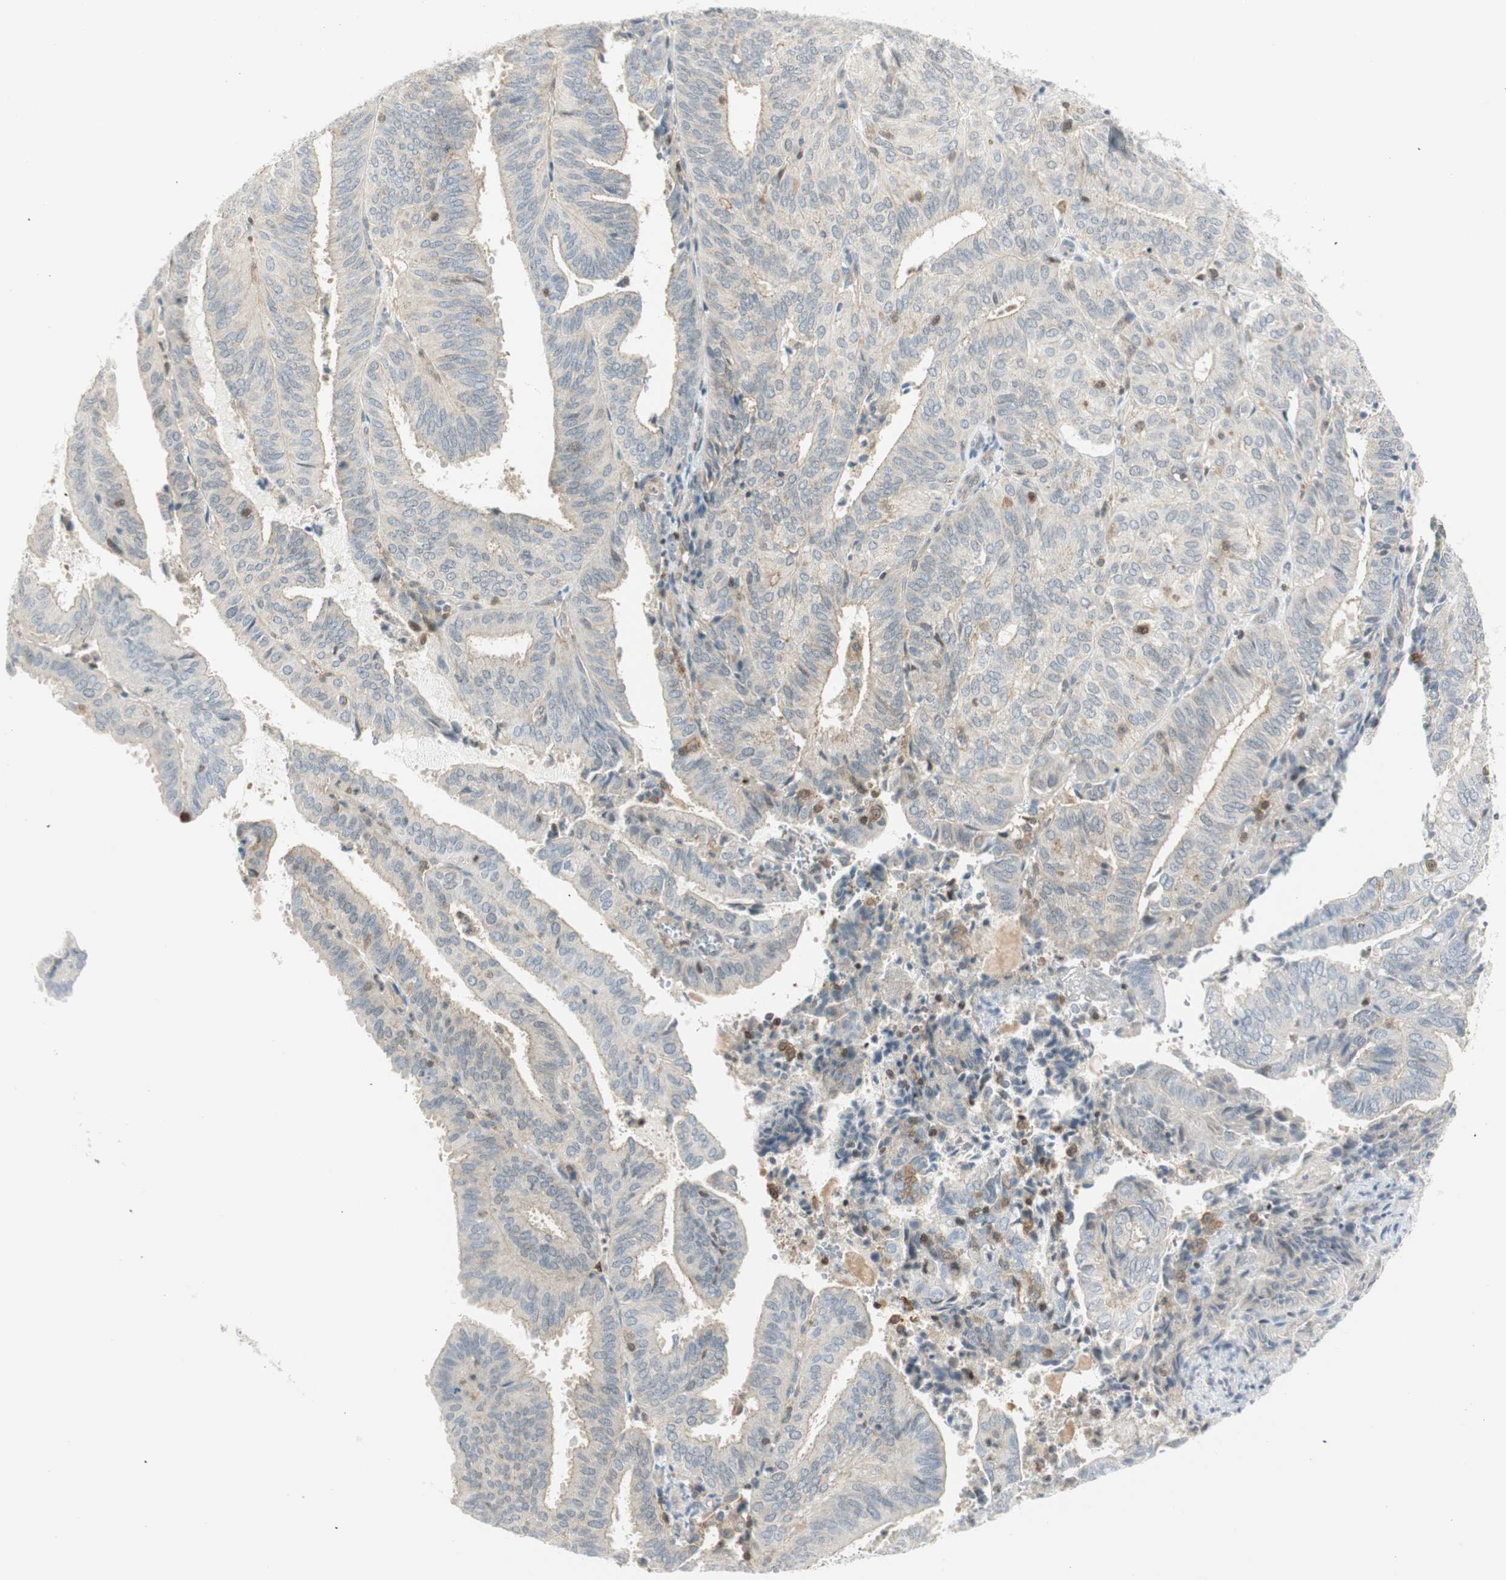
{"staining": {"intensity": "negative", "quantity": "none", "location": "none"}, "tissue": "endometrial cancer", "cell_type": "Tumor cells", "image_type": "cancer", "snomed": [{"axis": "morphology", "description": "Adenocarcinoma, NOS"}, {"axis": "topography", "description": "Uterus"}], "caption": "The IHC photomicrograph has no significant expression in tumor cells of endometrial cancer tissue. The staining is performed using DAB (3,3'-diaminobenzidine) brown chromogen with nuclei counter-stained in using hematoxylin.", "gene": "PPP1CA", "patient": {"sex": "female", "age": 60}}